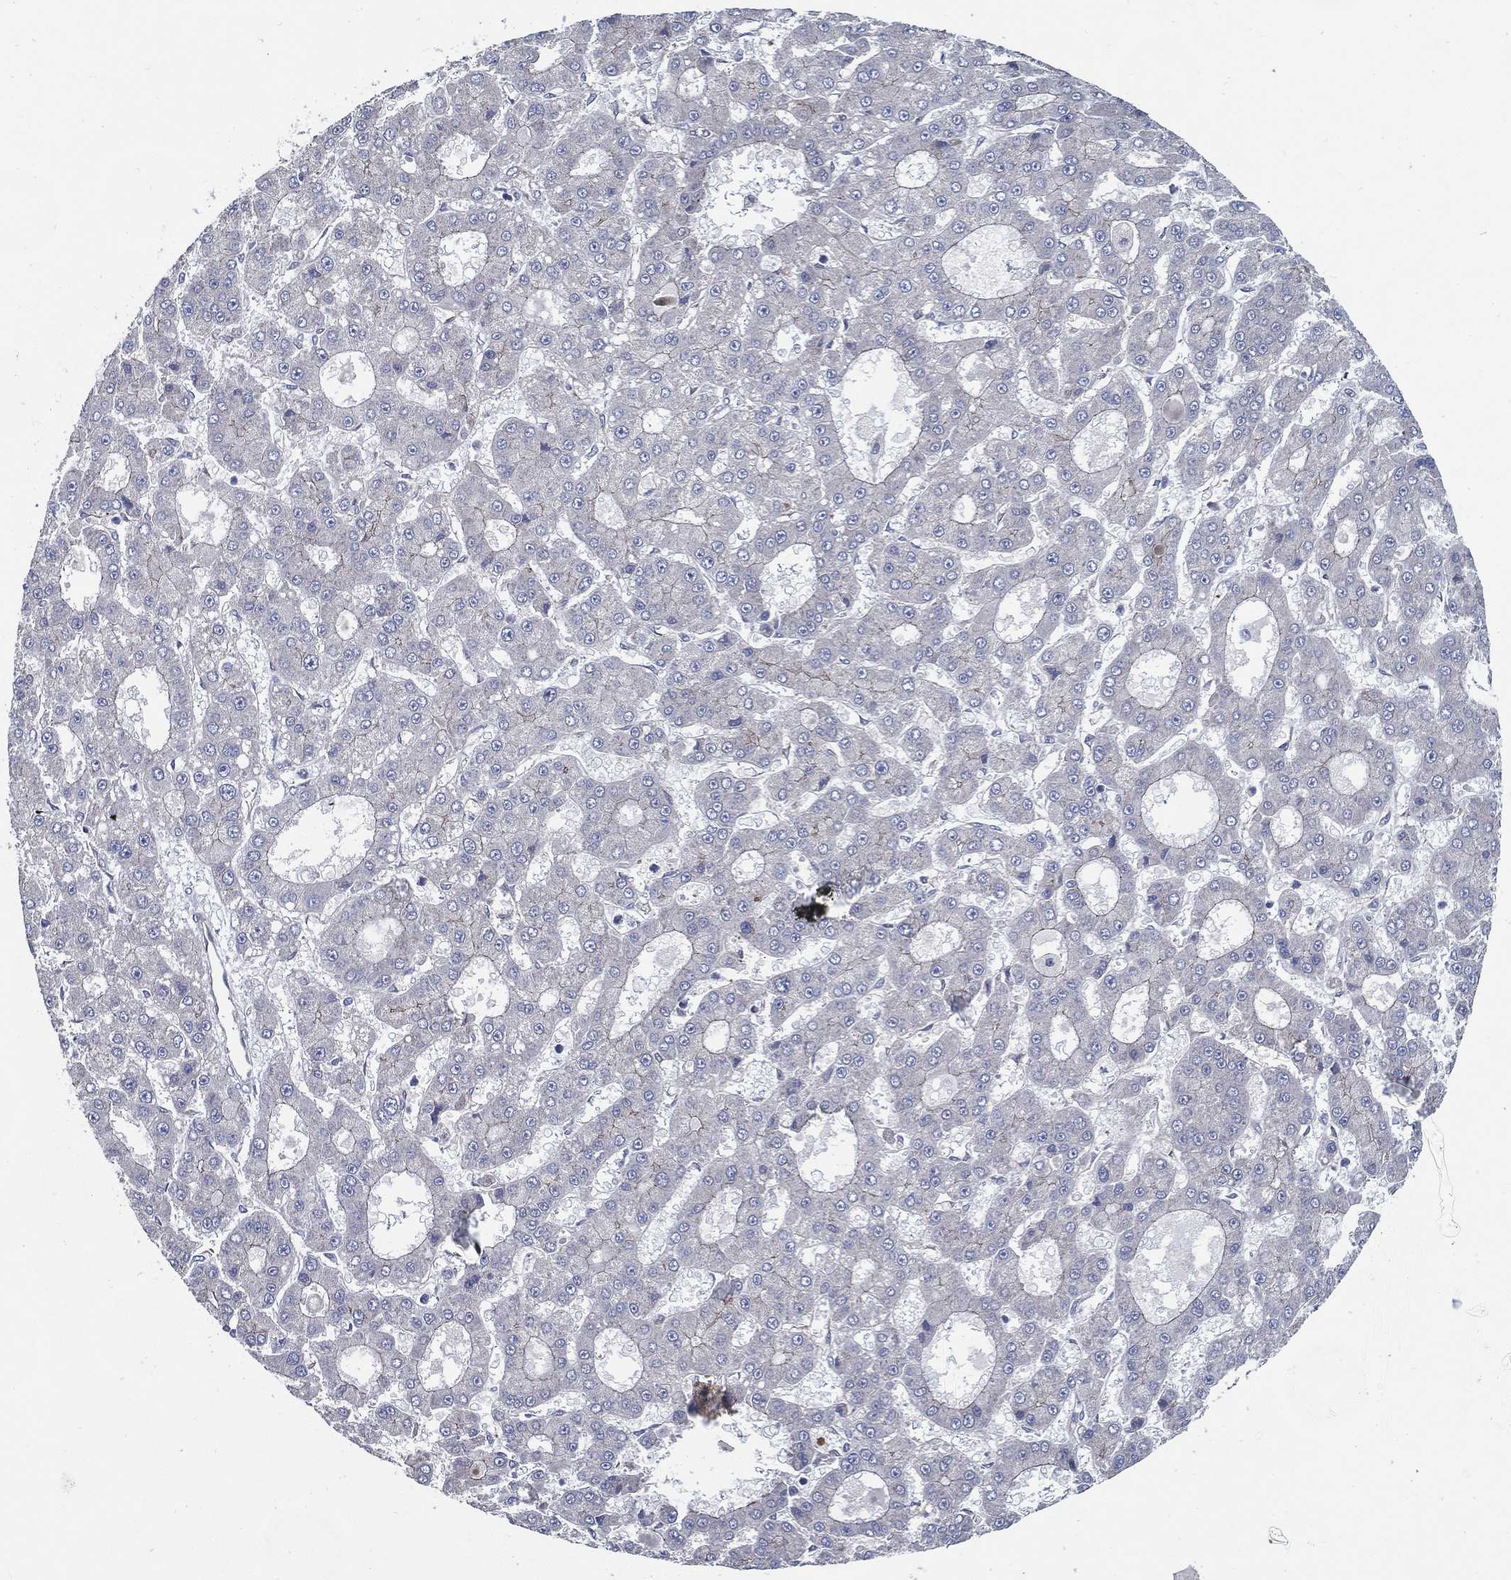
{"staining": {"intensity": "negative", "quantity": "none", "location": "none"}, "tissue": "liver cancer", "cell_type": "Tumor cells", "image_type": "cancer", "snomed": [{"axis": "morphology", "description": "Carcinoma, Hepatocellular, NOS"}, {"axis": "topography", "description": "Liver"}], "caption": "IHC image of neoplastic tissue: liver cancer (hepatocellular carcinoma) stained with DAB (3,3'-diaminobenzidine) displays no significant protein staining in tumor cells. (Brightfield microscopy of DAB immunohistochemistry (IHC) at high magnification).", "gene": "ARHGAP11A", "patient": {"sex": "male", "age": 70}}